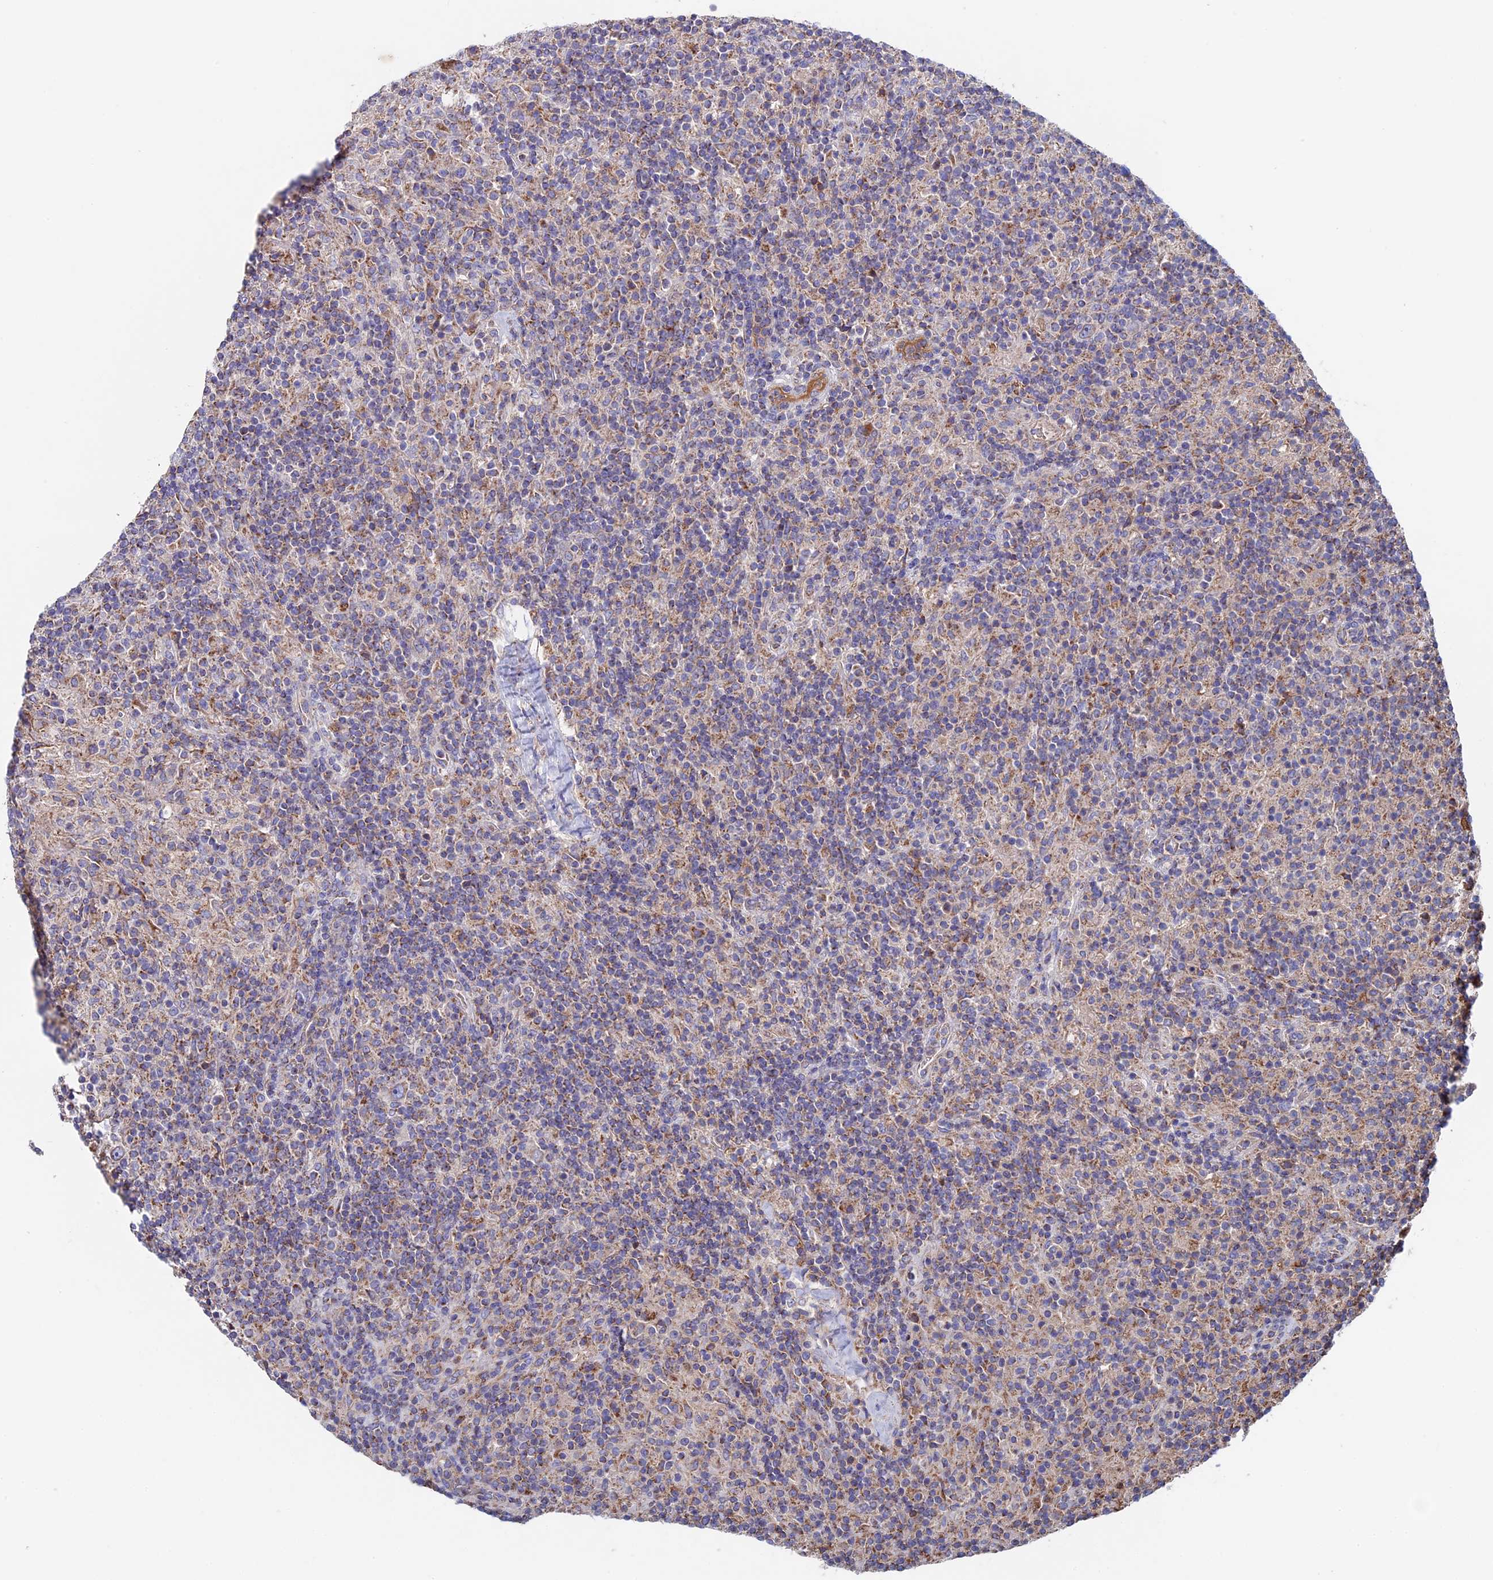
{"staining": {"intensity": "weak", "quantity": "<25%", "location": "cytoplasmic/membranous"}, "tissue": "lymphoma", "cell_type": "Tumor cells", "image_type": "cancer", "snomed": [{"axis": "morphology", "description": "Hodgkin's disease, NOS"}, {"axis": "topography", "description": "Lymph node"}], "caption": "High power microscopy micrograph of an IHC photomicrograph of Hodgkin's disease, revealing no significant expression in tumor cells. (DAB IHC visualized using brightfield microscopy, high magnification).", "gene": "SLC15A5", "patient": {"sex": "male", "age": 70}}